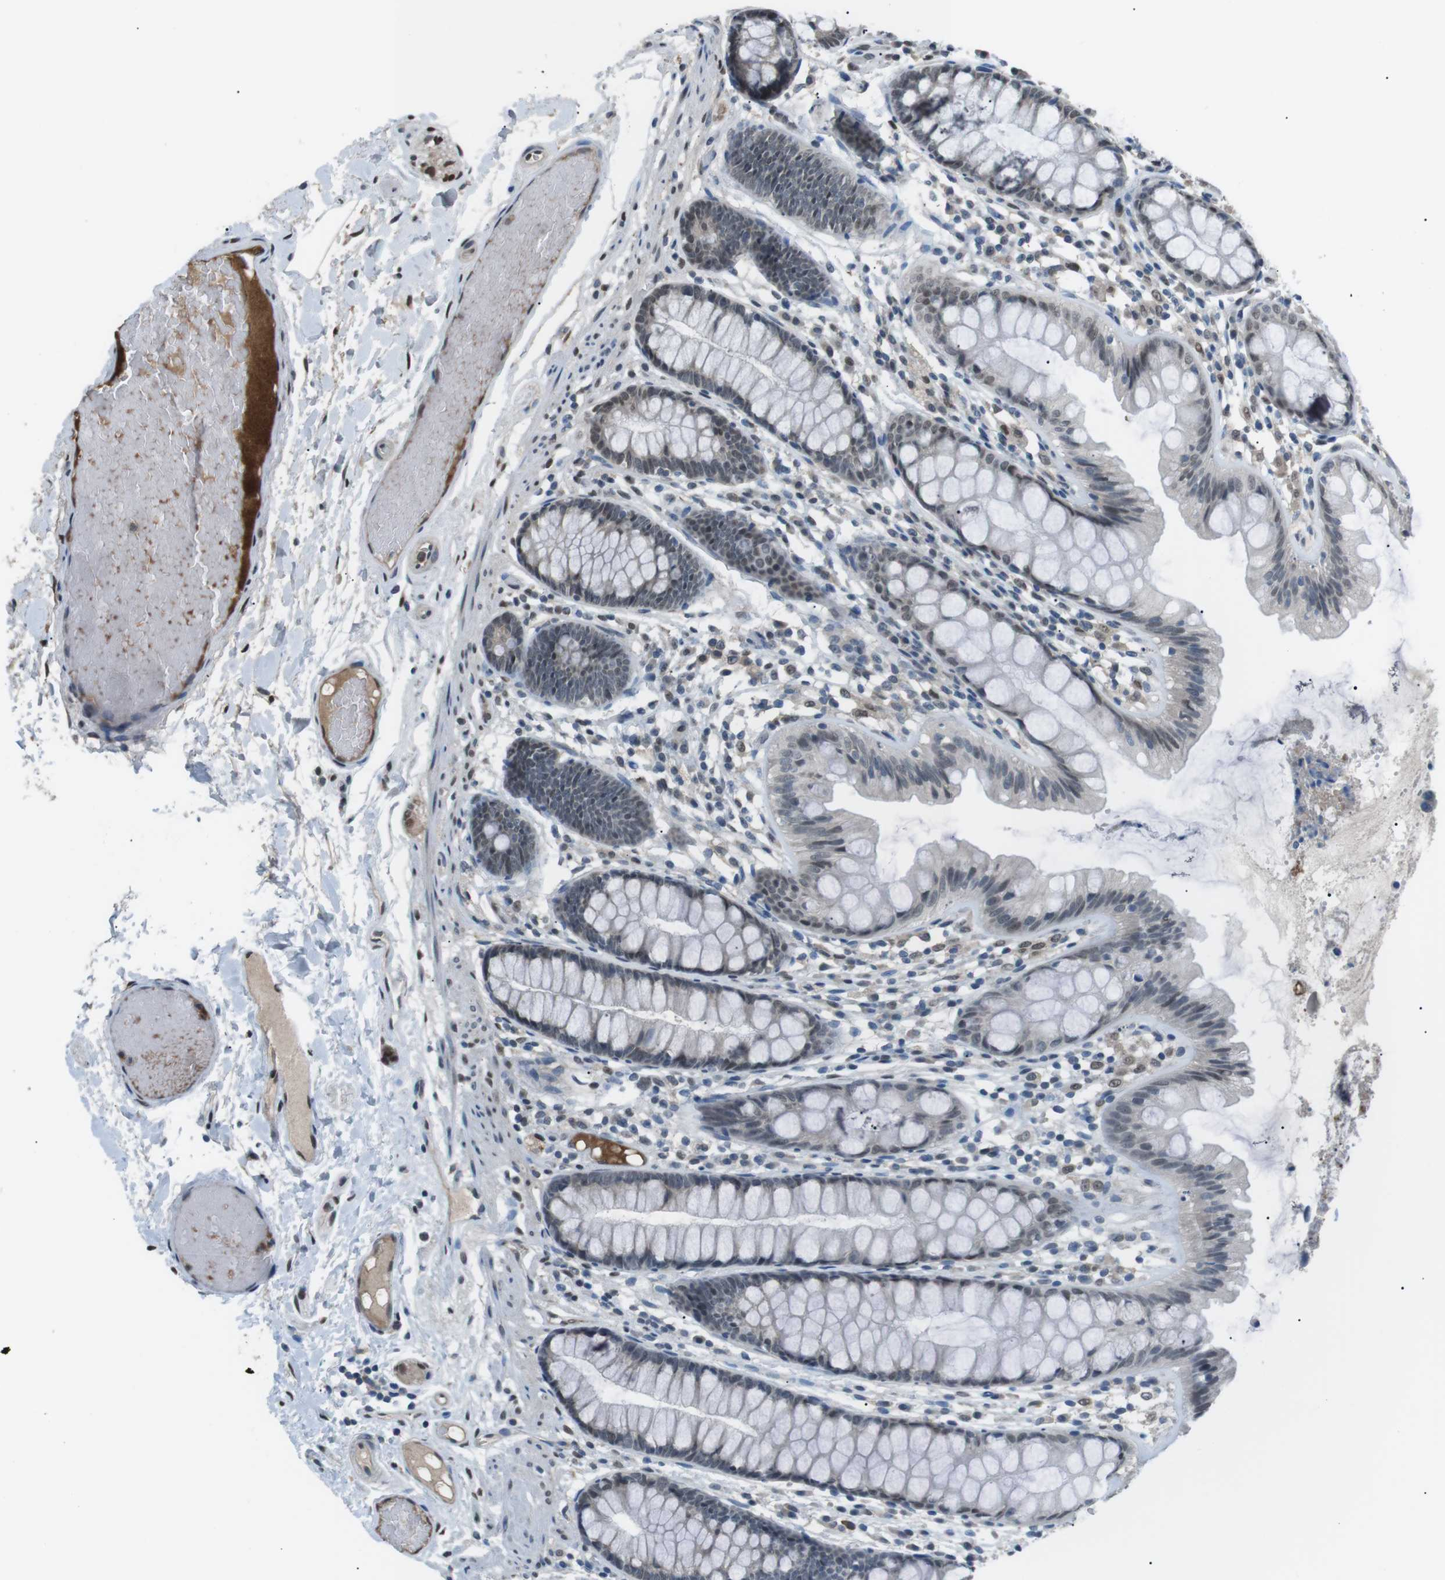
{"staining": {"intensity": "weak", "quantity": "25%-75%", "location": "nuclear"}, "tissue": "colon", "cell_type": "Endothelial cells", "image_type": "normal", "snomed": [{"axis": "morphology", "description": "Normal tissue, NOS"}, {"axis": "topography", "description": "Colon"}], "caption": "The micrograph shows immunohistochemical staining of benign colon. There is weak nuclear expression is present in about 25%-75% of endothelial cells.", "gene": "SRPK2", "patient": {"sex": "female", "age": 56}}